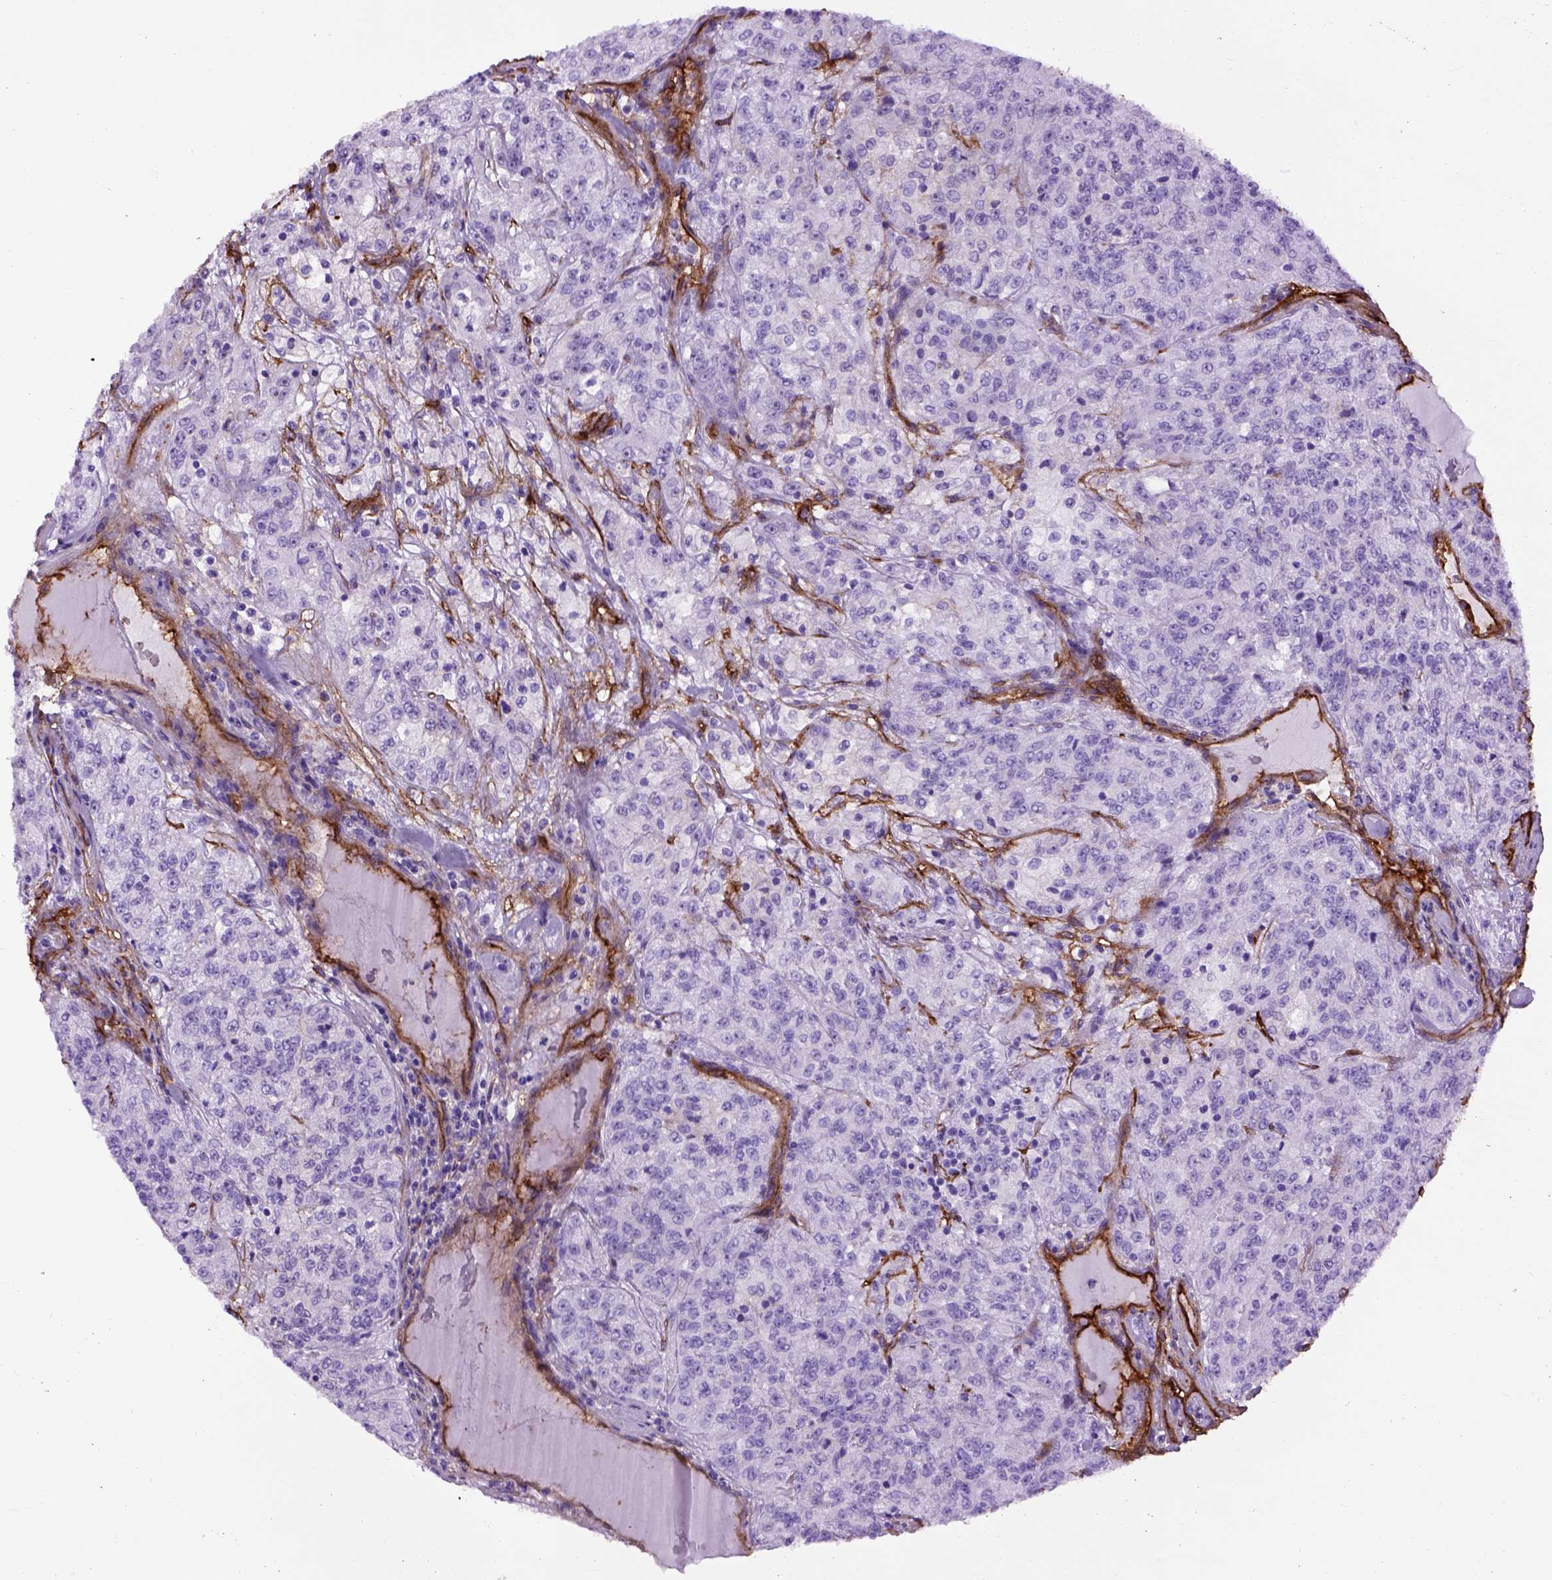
{"staining": {"intensity": "negative", "quantity": "none", "location": "none"}, "tissue": "renal cancer", "cell_type": "Tumor cells", "image_type": "cancer", "snomed": [{"axis": "morphology", "description": "Adenocarcinoma, NOS"}, {"axis": "topography", "description": "Kidney"}], "caption": "There is no significant staining in tumor cells of renal cancer (adenocarcinoma). The staining is performed using DAB (3,3'-diaminobenzidine) brown chromogen with nuclei counter-stained in using hematoxylin.", "gene": "ENG", "patient": {"sex": "female", "age": 63}}